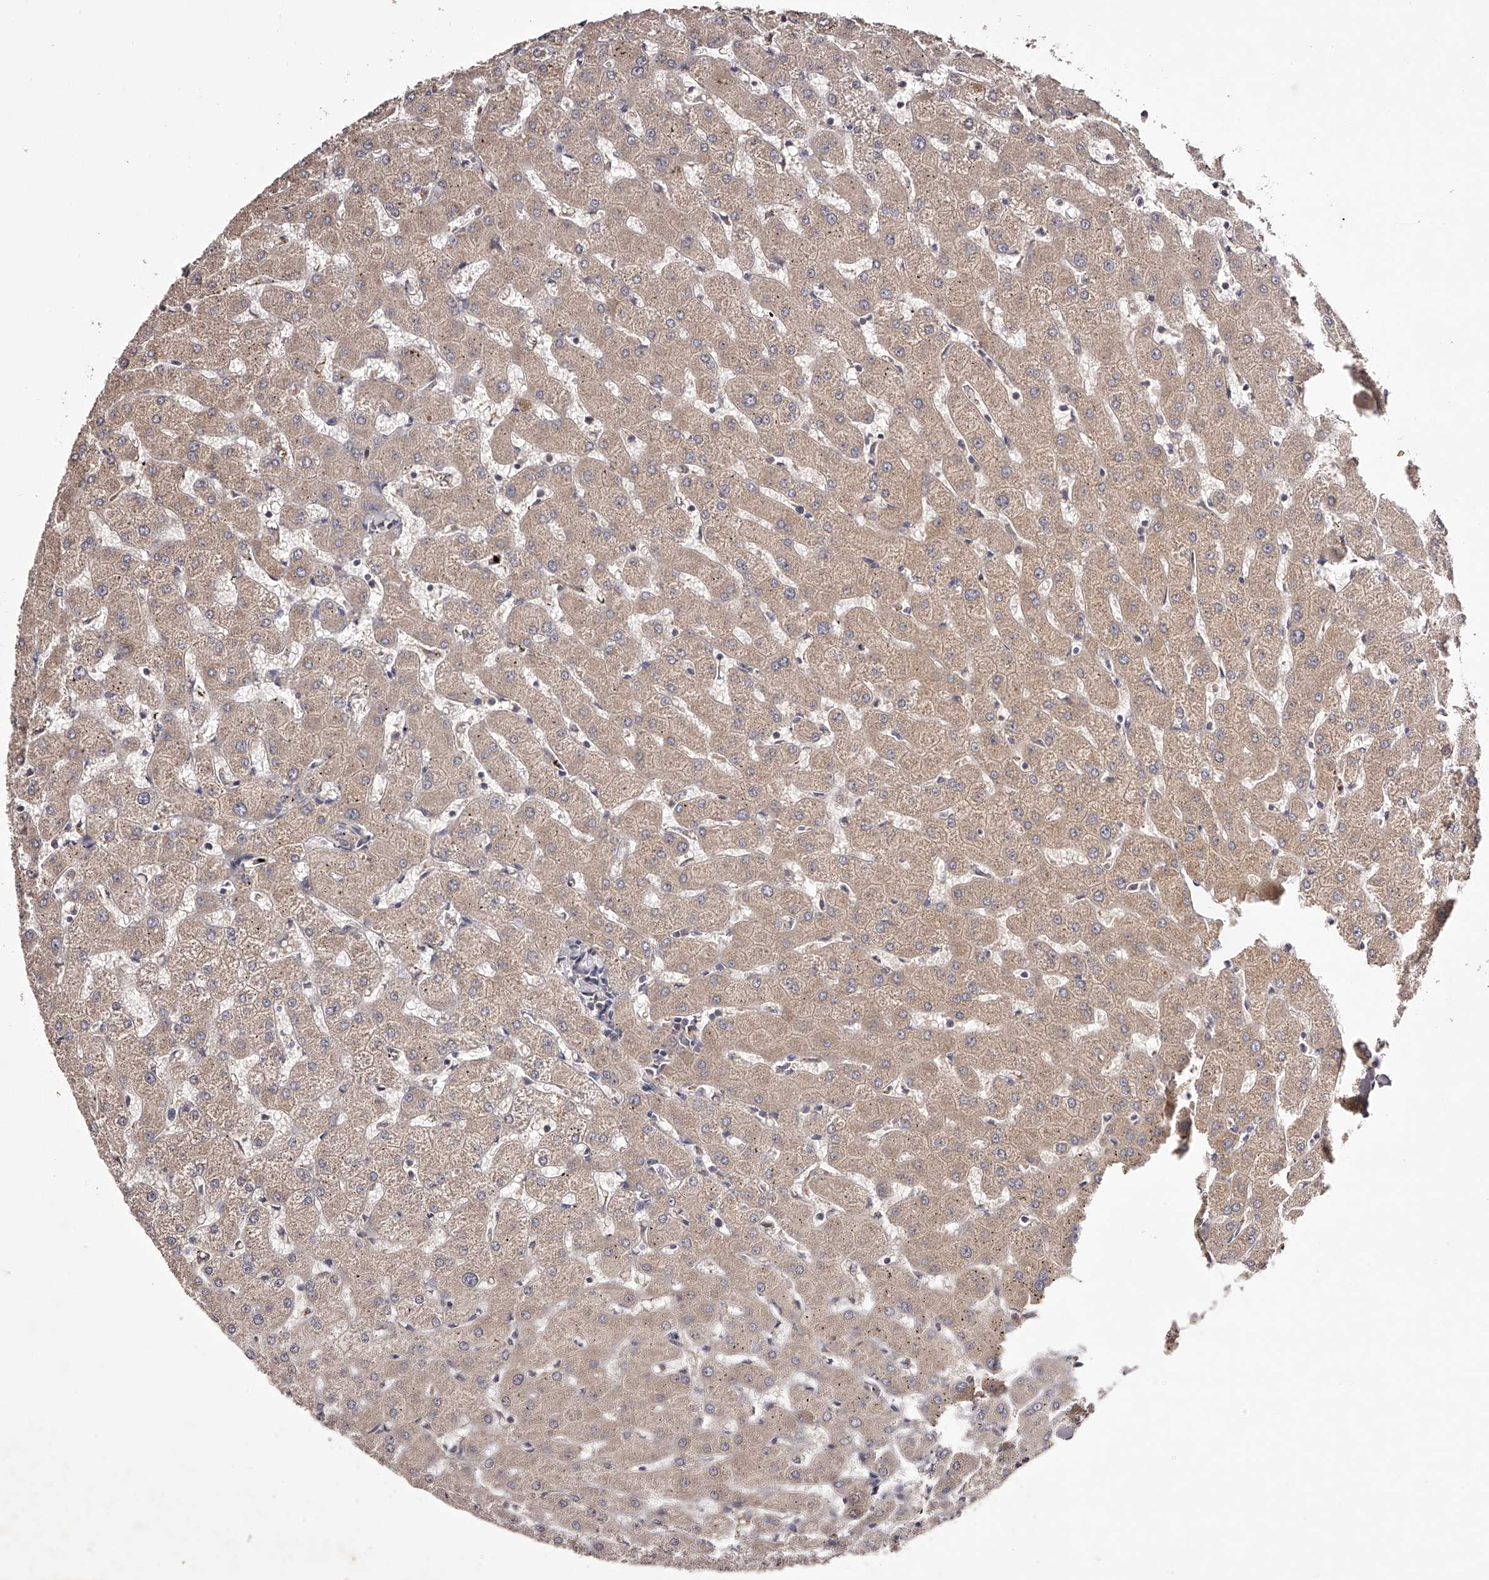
{"staining": {"intensity": "weak", "quantity": ">75%", "location": "cytoplasmic/membranous"}, "tissue": "liver", "cell_type": "Cholangiocytes", "image_type": "normal", "snomed": [{"axis": "morphology", "description": "Normal tissue, NOS"}, {"axis": "topography", "description": "Liver"}], "caption": "Immunohistochemistry of unremarkable human liver exhibits low levels of weak cytoplasmic/membranous expression in approximately >75% of cholangiocytes.", "gene": "ODF2L", "patient": {"sex": "female", "age": 63}}